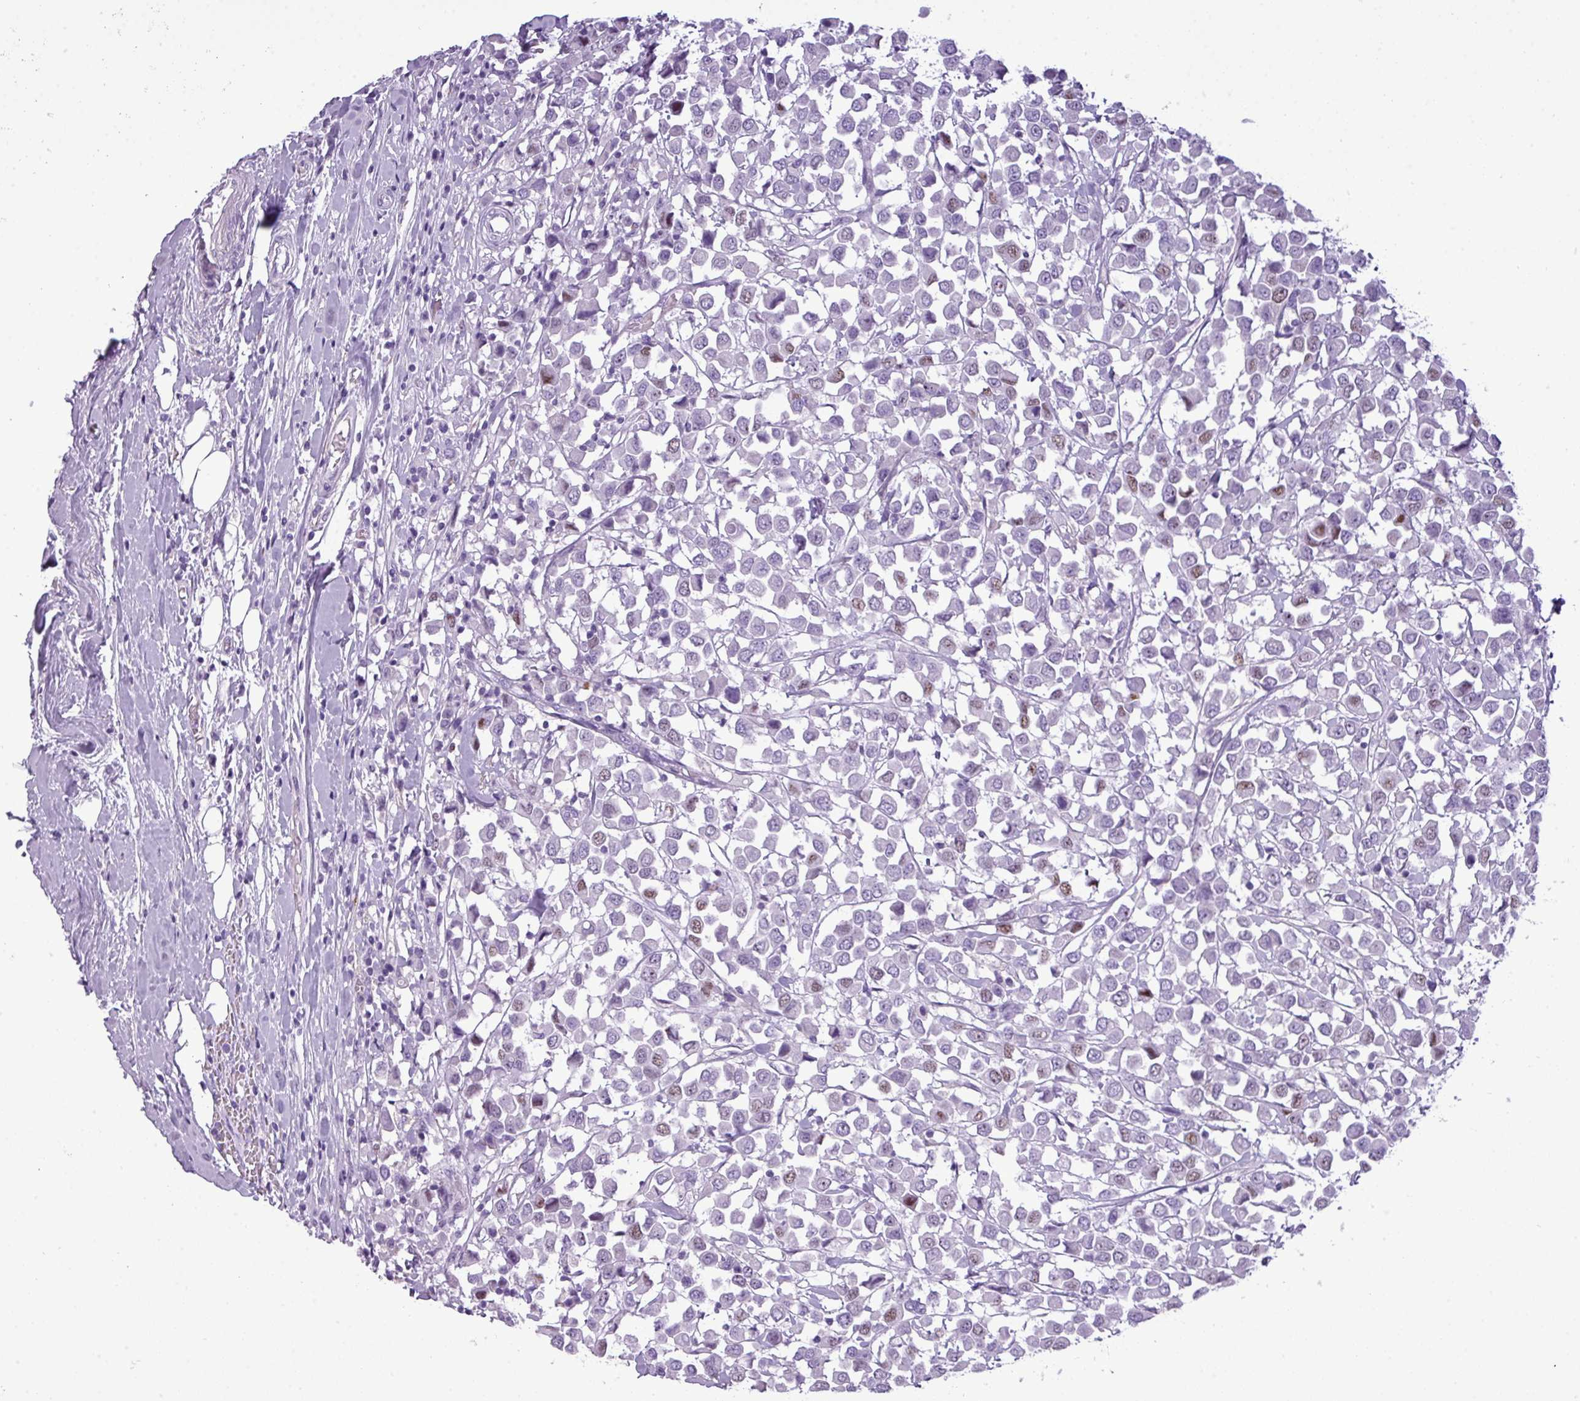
{"staining": {"intensity": "negative", "quantity": "none", "location": "none"}, "tissue": "breast cancer", "cell_type": "Tumor cells", "image_type": "cancer", "snomed": [{"axis": "morphology", "description": "Duct carcinoma"}, {"axis": "topography", "description": "Breast"}], "caption": "This micrograph is of invasive ductal carcinoma (breast) stained with immunohistochemistry to label a protein in brown with the nuclei are counter-stained blue. There is no staining in tumor cells.", "gene": "RBMXL2", "patient": {"sex": "female", "age": 61}}